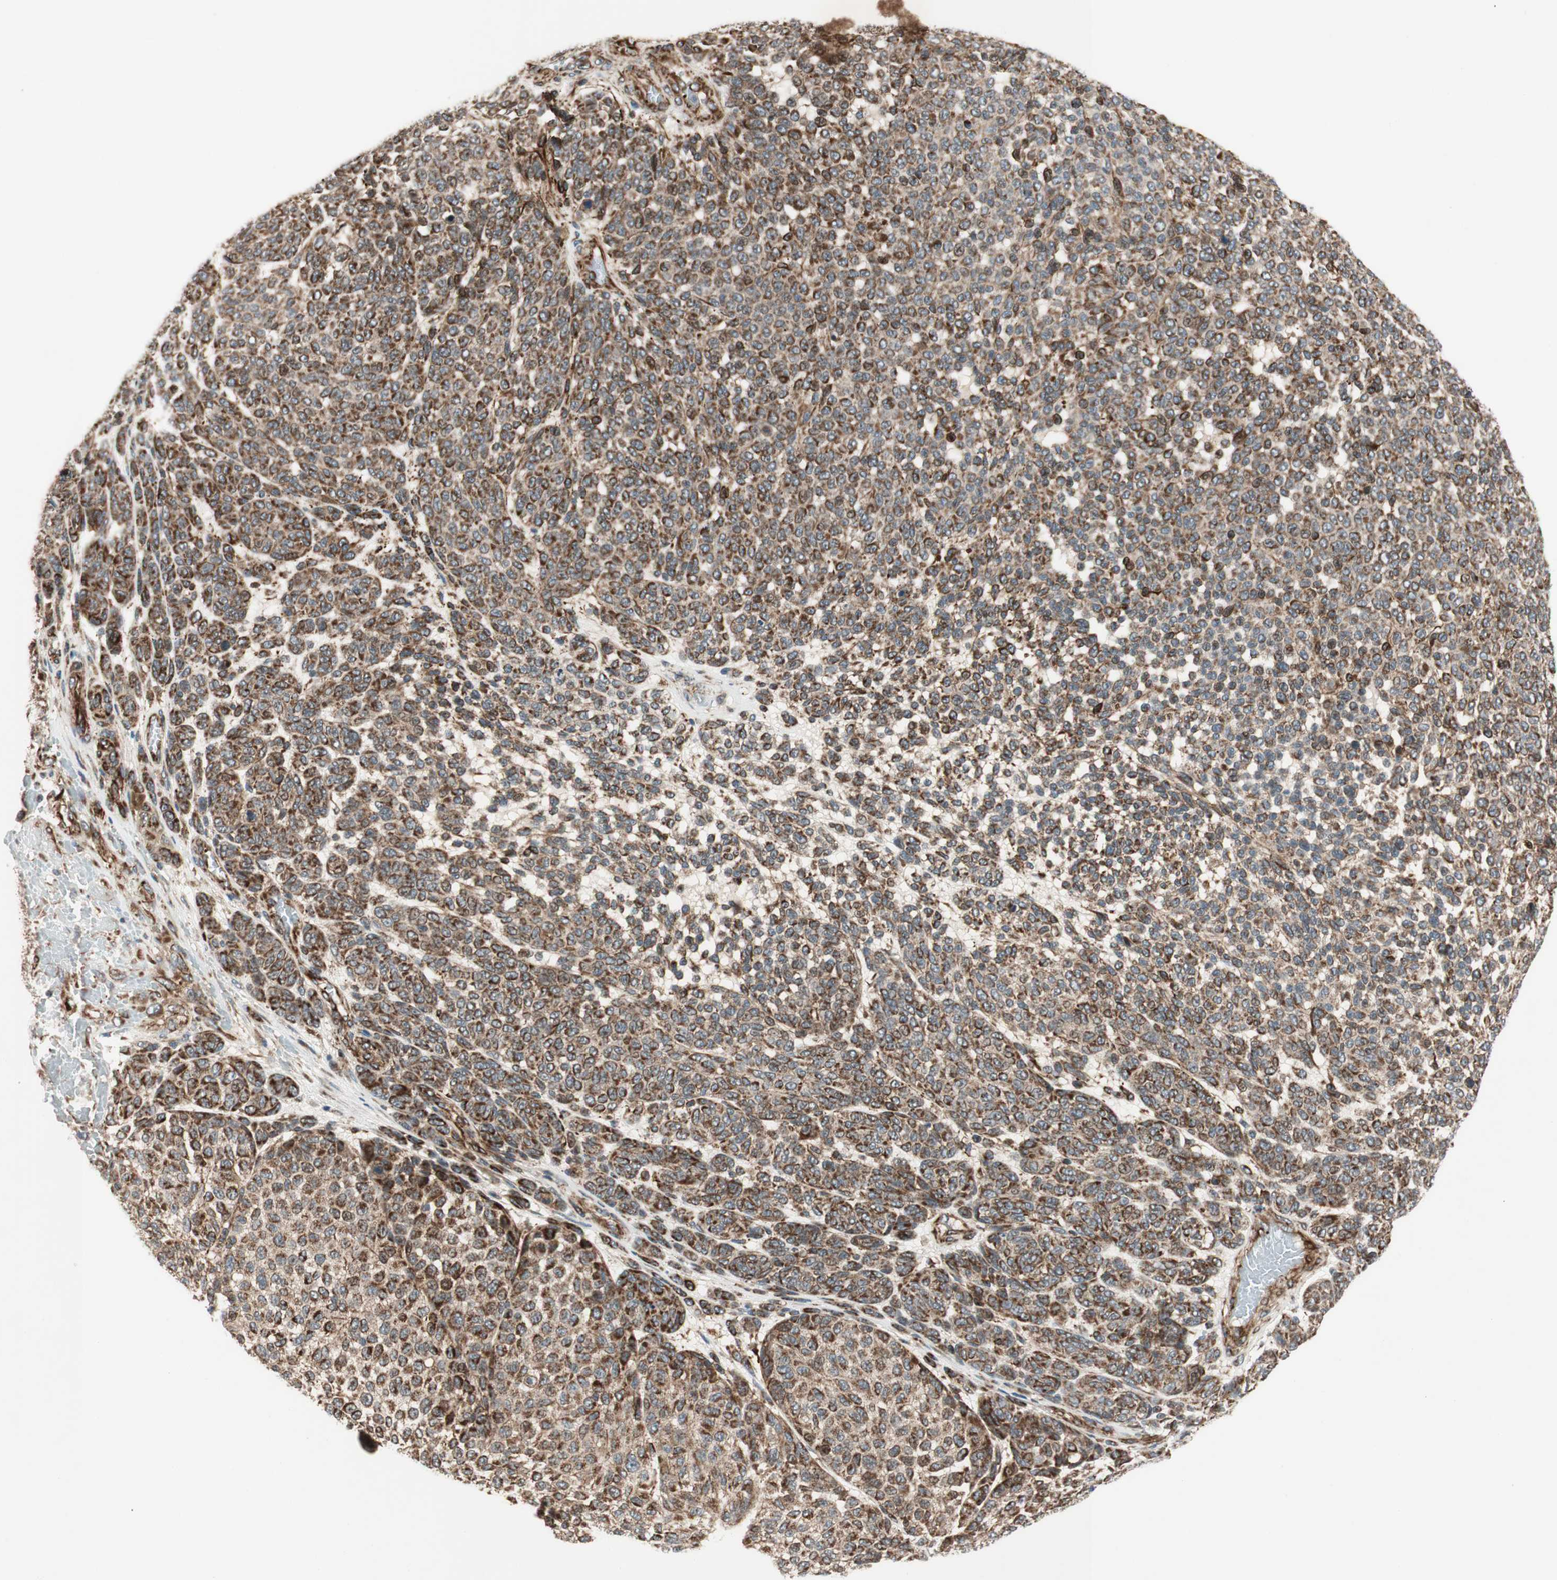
{"staining": {"intensity": "strong", "quantity": ">75%", "location": "cytoplasmic/membranous"}, "tissue": "melanoma", "cell_type": "Tumor cells", "image_type": "cancer", "snomed": [{"axis": "morphology", "description": "Malignant melanoma, NOS"}, {"axis": "topography", "description": "Skin"}], "caption": "Melanoma was stained to show a protein in brown. There is high levels of strong cytoplasmic/membranous expression in approximately >75% of tumor cells. (IHC, brightfield microscopy, high magnification).", "gene": "AKAP1", "patient": {"sex": "male", "age": 59}}